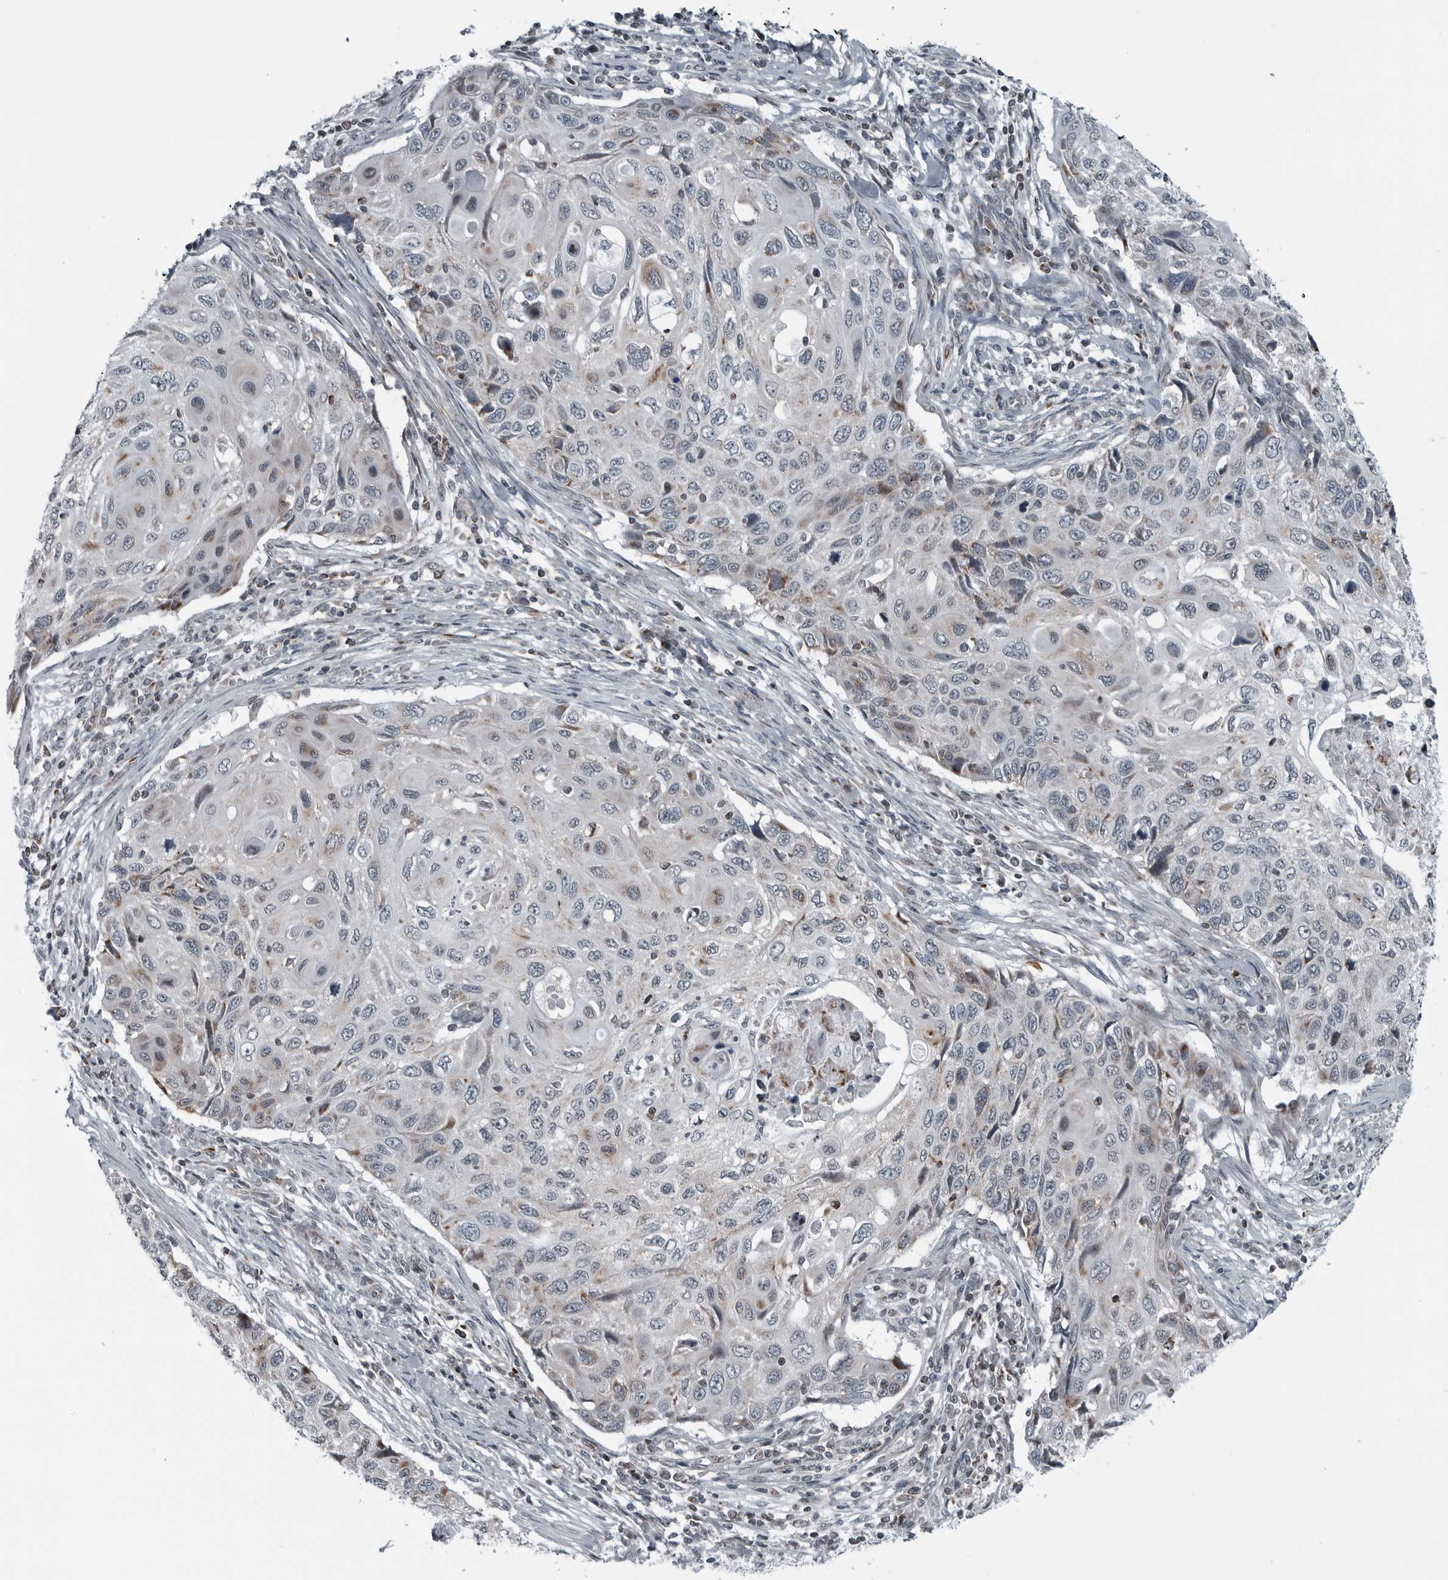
{"staining": {"intensity": "weak", "quantity": "<25%", "location": "cytoplasmic/membranous"}, "tissue": "cervical cancer", "cell_type": "Tumor cells", "image_type": "cancer", "snomed": [{"axis": "morphology", "description": "Squamous cell carcinoma, NOS"}, {"axis": "topography", "description": "Cervix"}], "caption": "Human cervical squamous cell carcinoma stained for a protein using immunohistochemistry demonstrates no expression in tumor cells.", "gene": "GAK", "patient": {"sex": "female", "age": 70}}